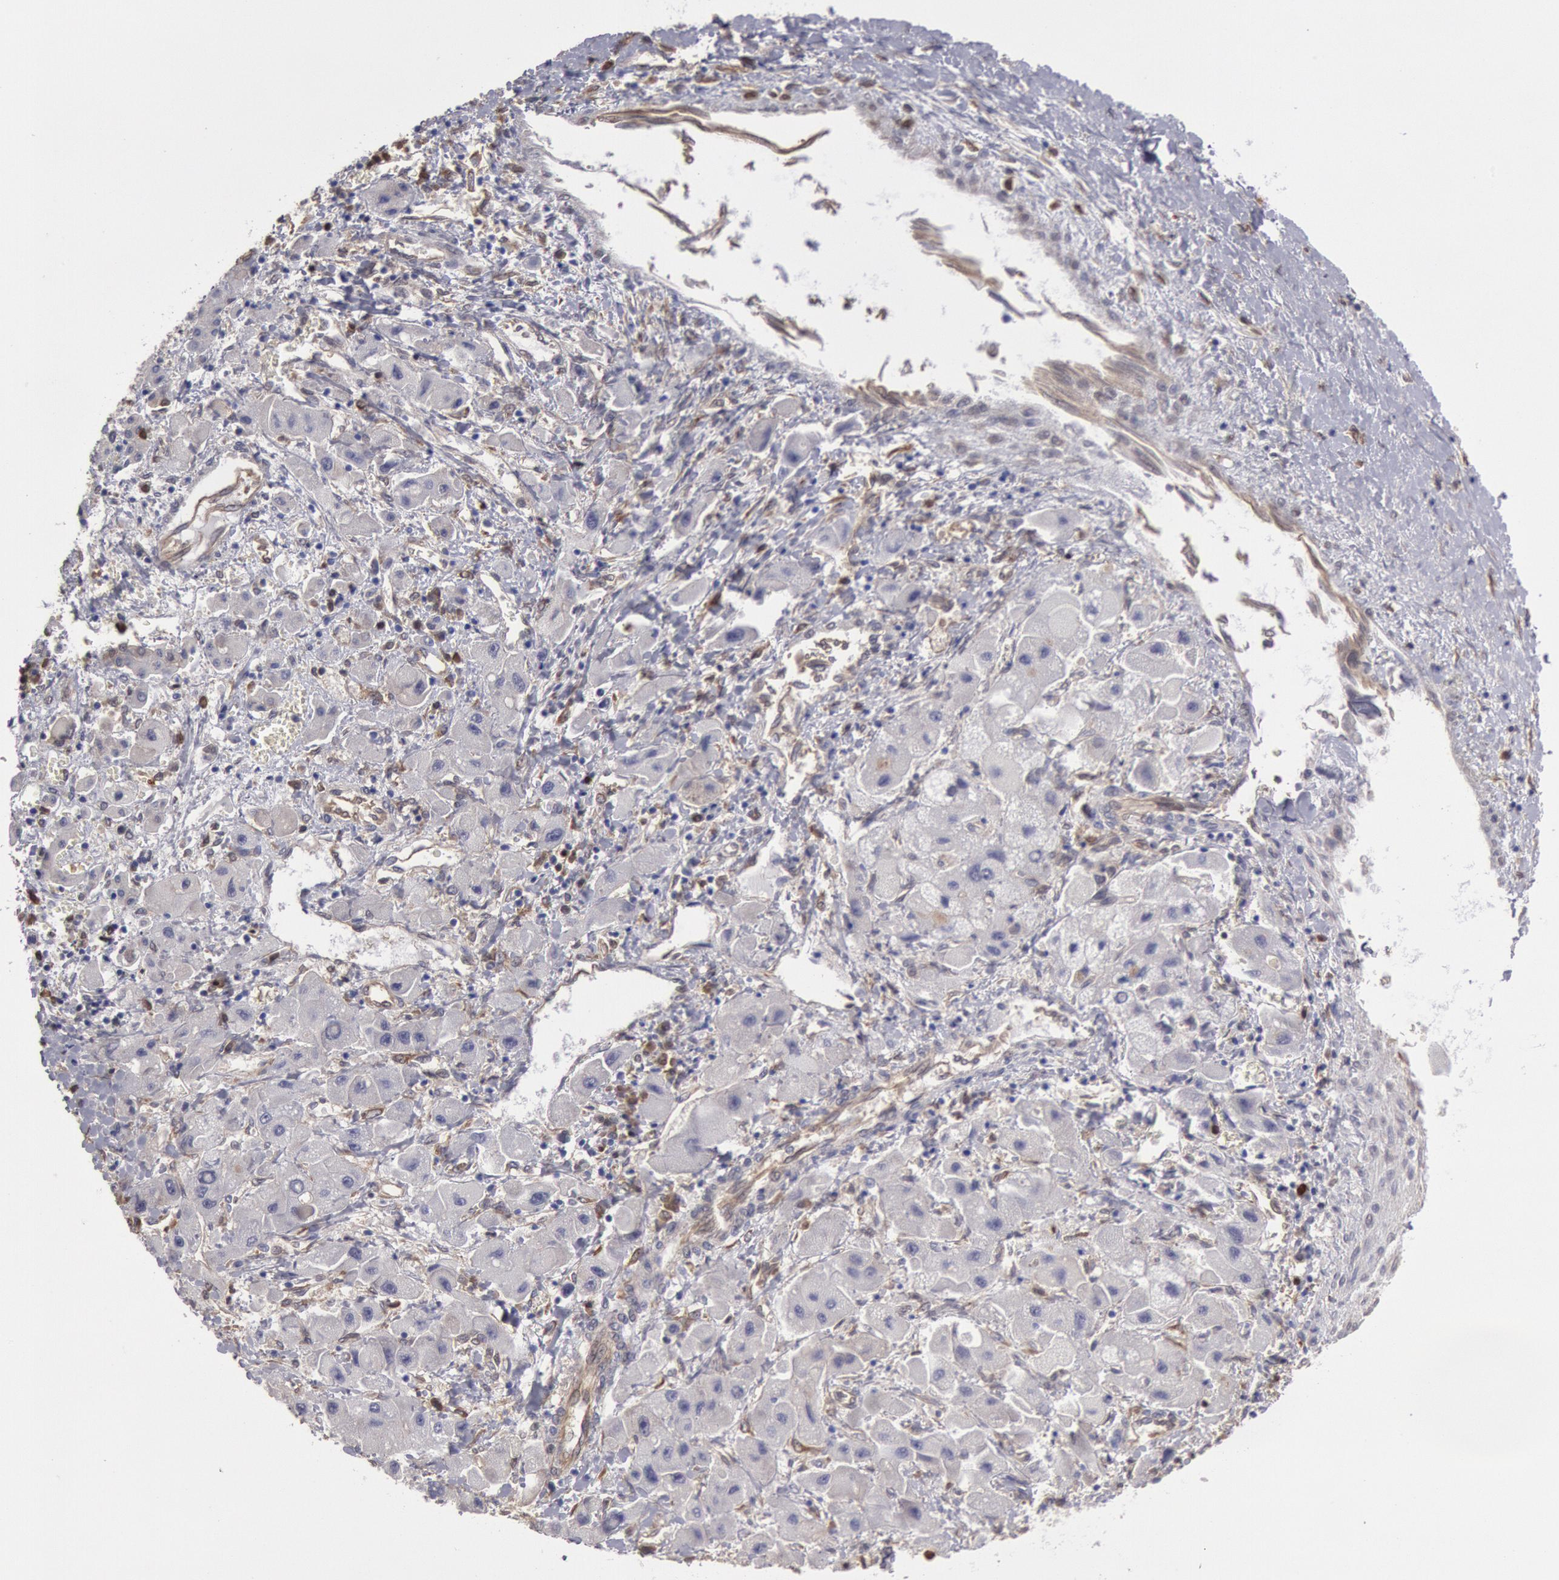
{"staining": {"intensity": "negative", "quantity": "none", "location": "none"}, "tissue": "liver cancer", "cell_type": "Tumor cells", "image_type": "cancer", "snomed": [{"axis": "morphology", "description": "Carcinoma, Hepatocellular, NOS"}, {"axis": "topography", "description": "Liver"}], "caption": "IHC of human liver cancer (hepatocellular carcinoma) shows no staining in tumor cells.", "gene": "CCDC50", "patient": {"sex": "male", "age": 24}}